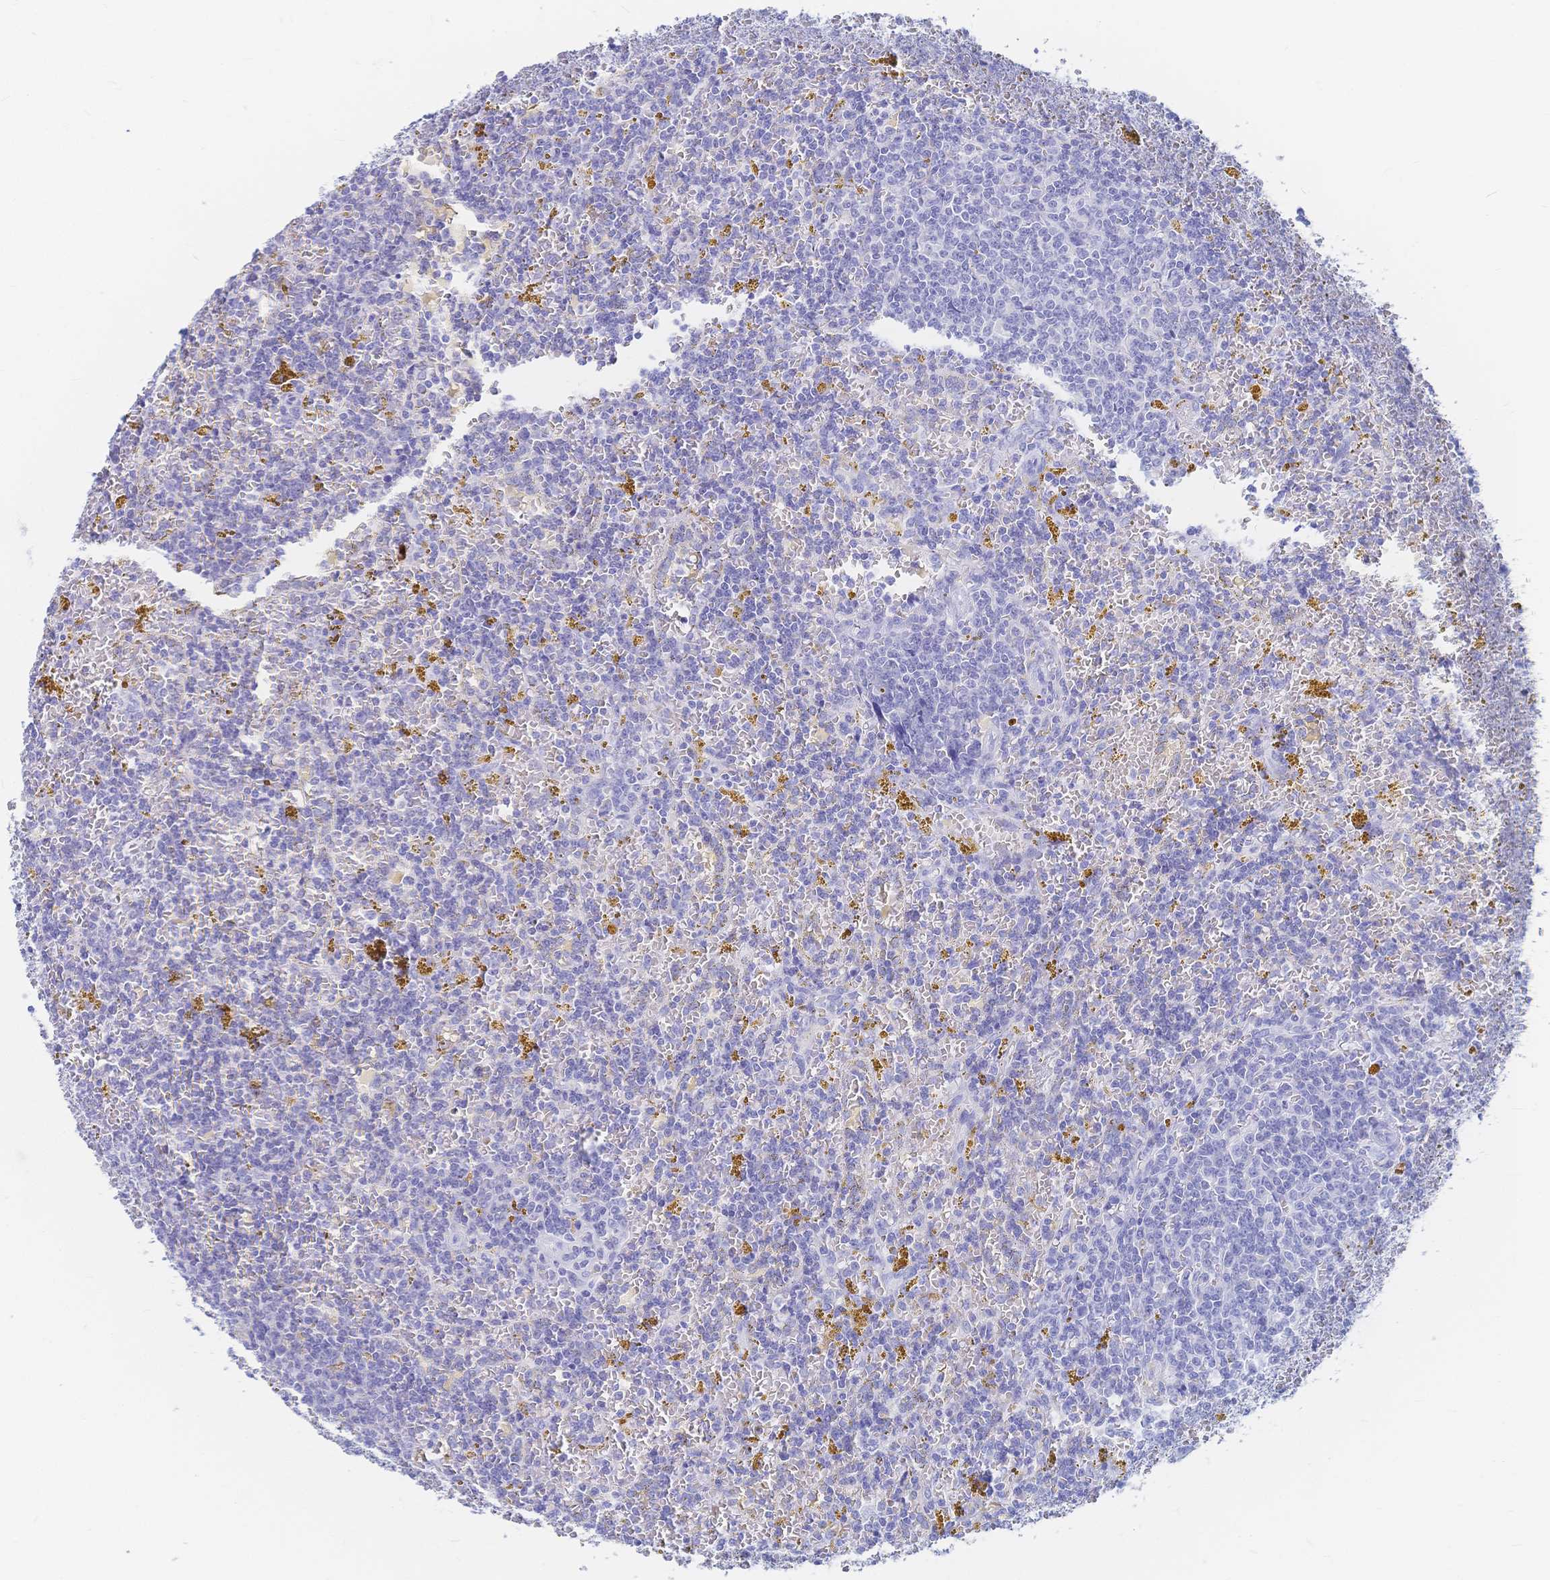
{"staining": {"intensity": "negative", "quantity": "none", "location": "none"}, "tissue": "lymphoma", "cell_type": "Tumor cells", "image_type": "cancer", "snomed": [{"axis": "morphology", "description": "Malignant lymphoma, non-Hodgkin's type, Low grade"}, {"axis": "topography", "description": "Spleen"}, {"axis": "topography", "description": "Lymph node"}], "caption": "Tumor cells show no significant protein positivity in low-grade malignant lymphoma, non-Hodgkin's type.", "gene": "IL2RB", "patient": {"sex": "female", "age": 66}}